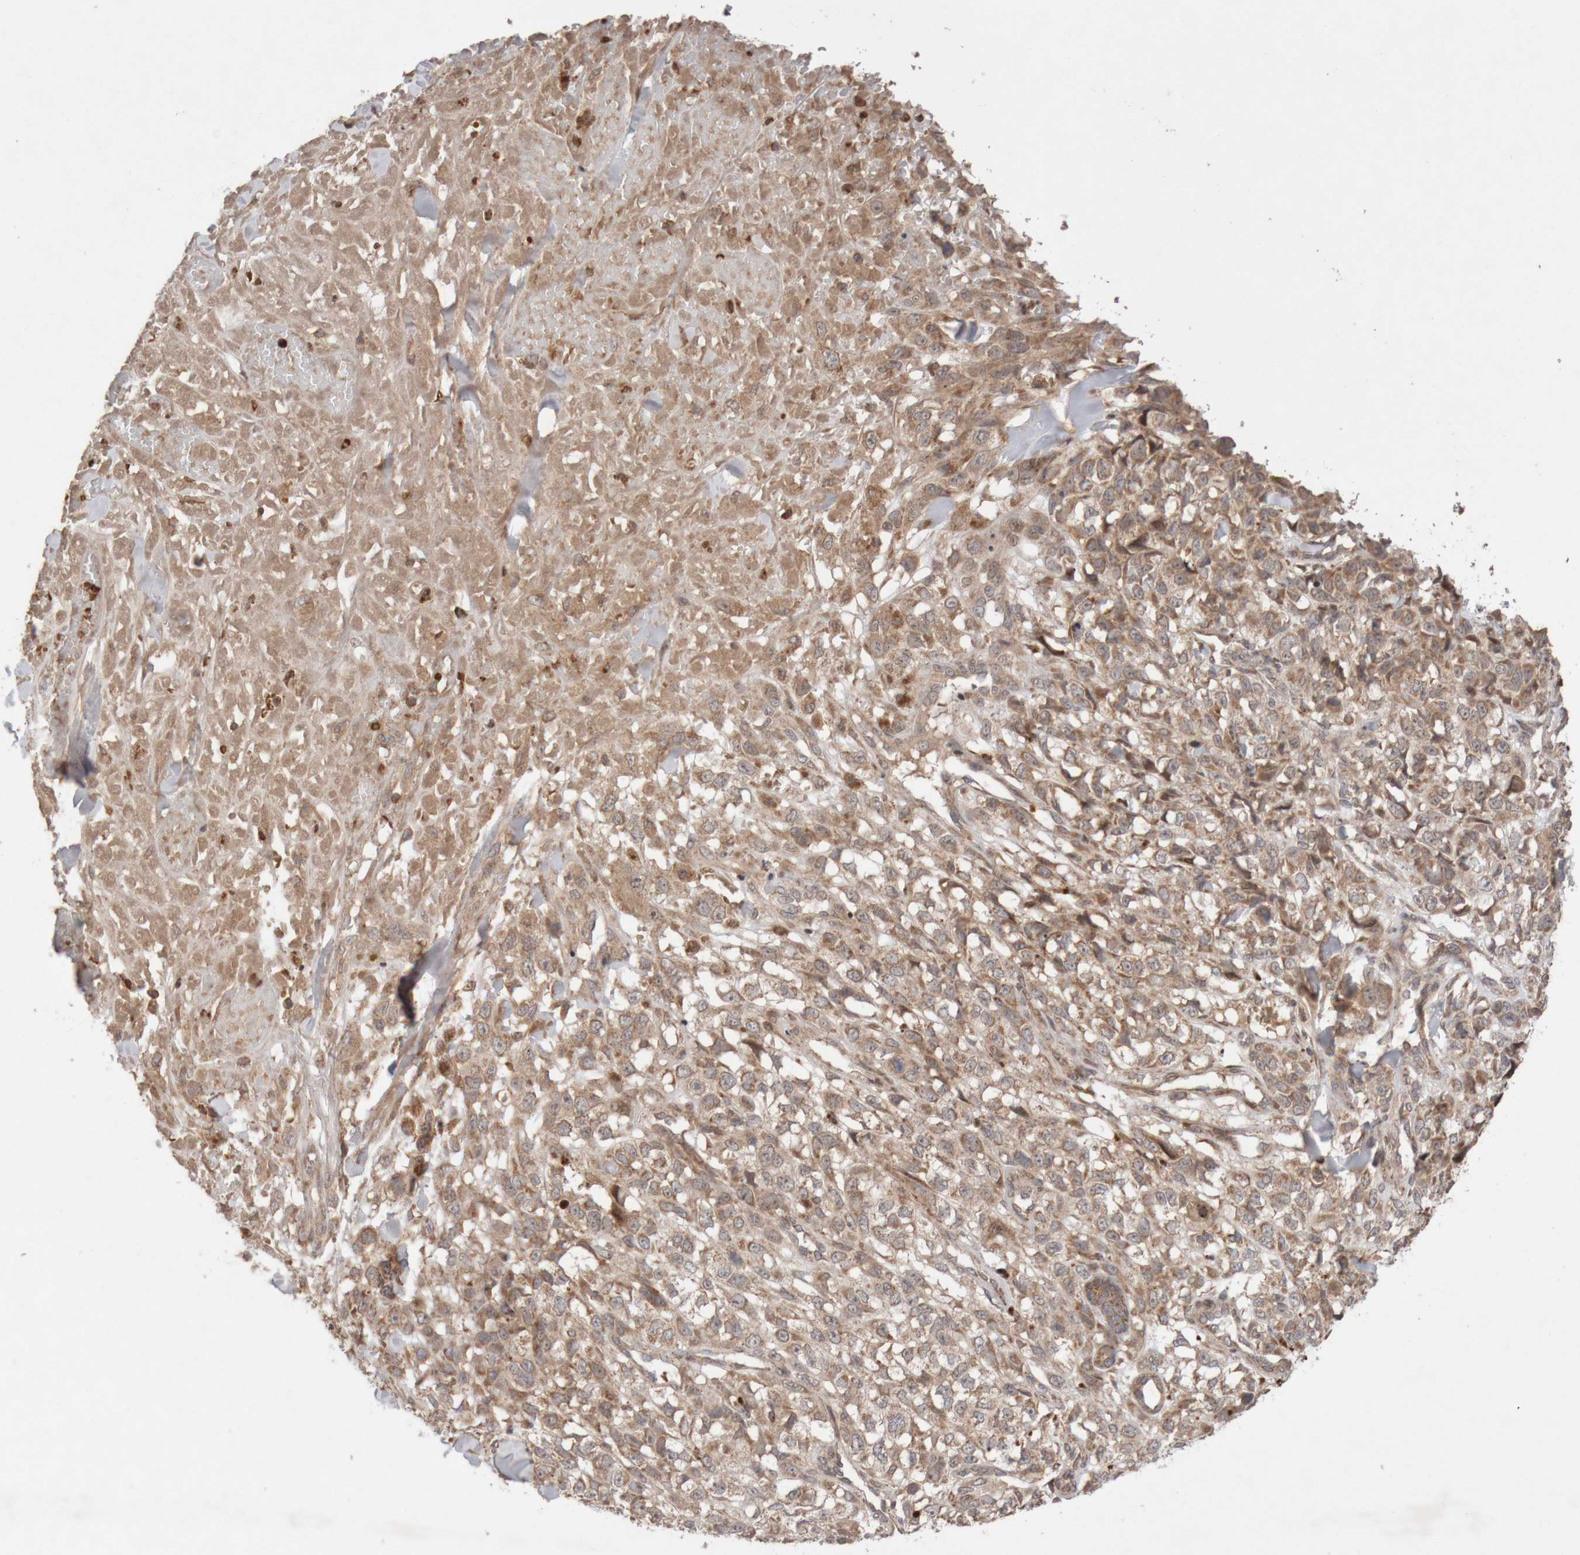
{"staining": {"intensity": "moderate", "quantity": "25%-75%", "location": "cytoplasmic/membranous"}, "tissue": "melanoma", "cell_type": "Tumor cells", "image_type": "cancer", "snomed": [{"axis": "morphology", "description": "Malignant melanoma, Metastatic site"}, {"axis": "topography", "description": "Skin"}], "caption": "Protein positivity by immunohistochemistry reveals moderate cytoplasmic/membranous staining in approximately 25%-75% of tumor cells in melanoma.", "gene": "KIF21B", "patient": {"sex": "female", "age": 72}}